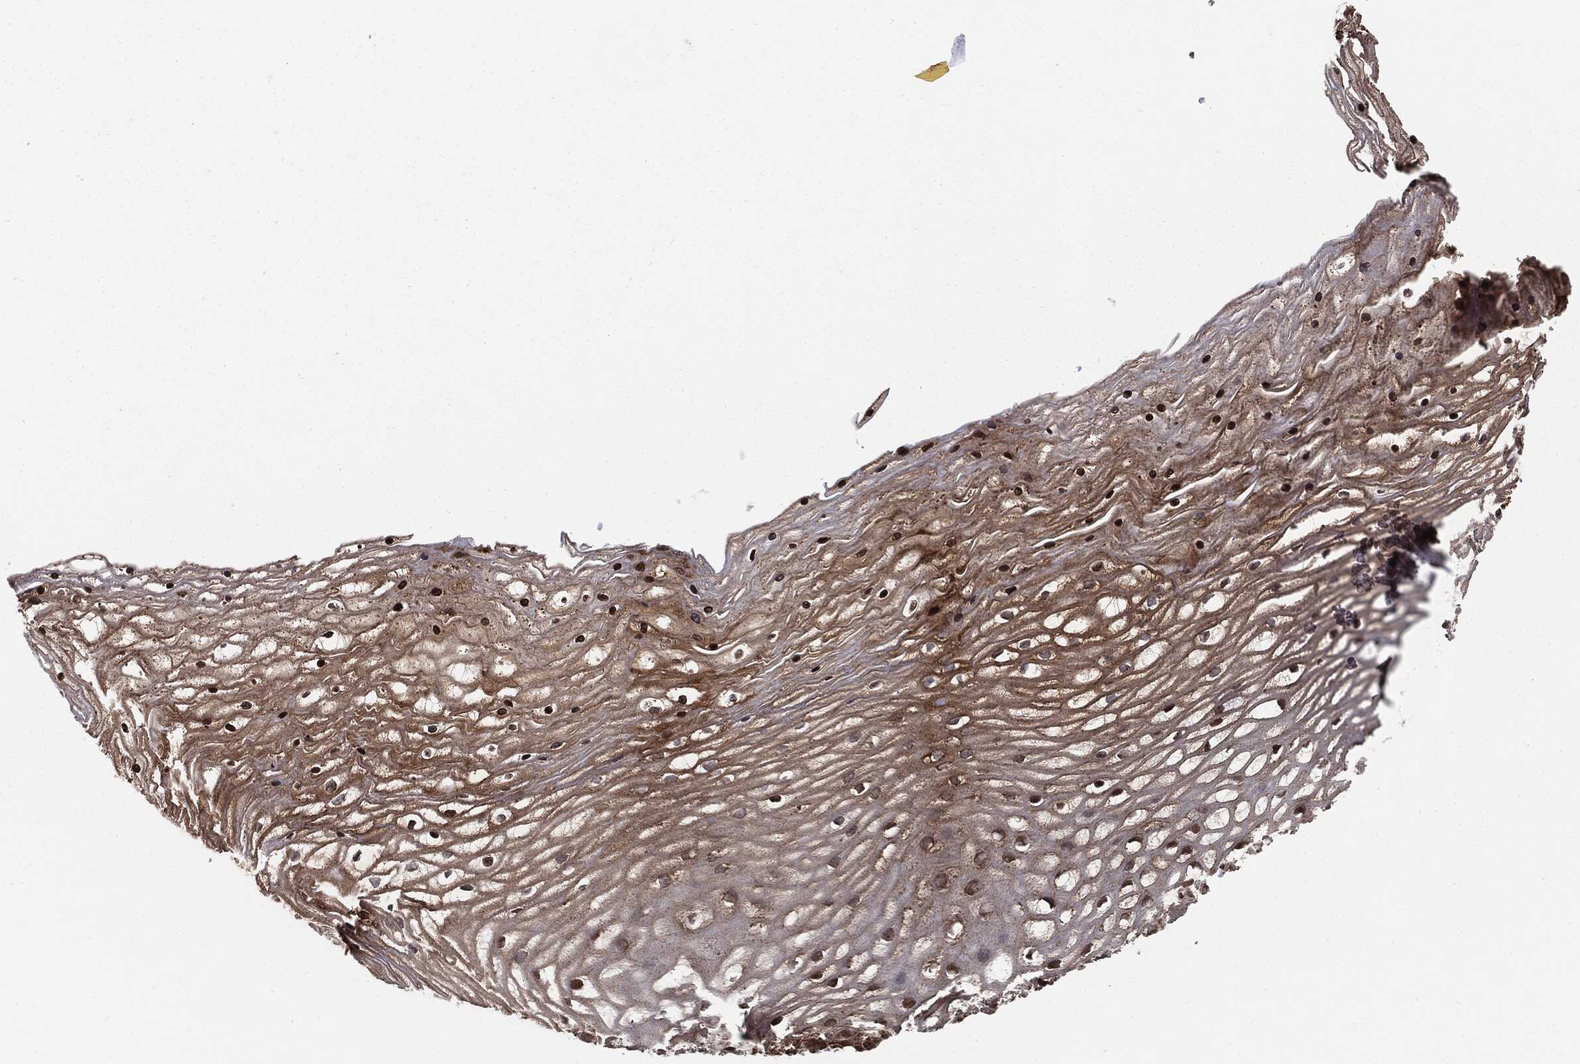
{"staining": {"intensity": "strong", "quantity": ">75%", "location": "cytoplasmic/membranous"}, "tissue": "cervix", "cell_type": "Glandular cells", "image_type": "normal", "snomed": [{"axis": "morphology", "description": "Normal tissue, NOS"}, {"axis": "topography", "description": "Cervix"}], "caption": "Protein analysis of benign cervix displays strong cytoplasmic/membranous positivity in about >75% of glandular cells. The protein is shown in brown color, while the nuclei are stained blue.", "gene": "CYLD", "patient": {"sex": "female", "age": 35}}